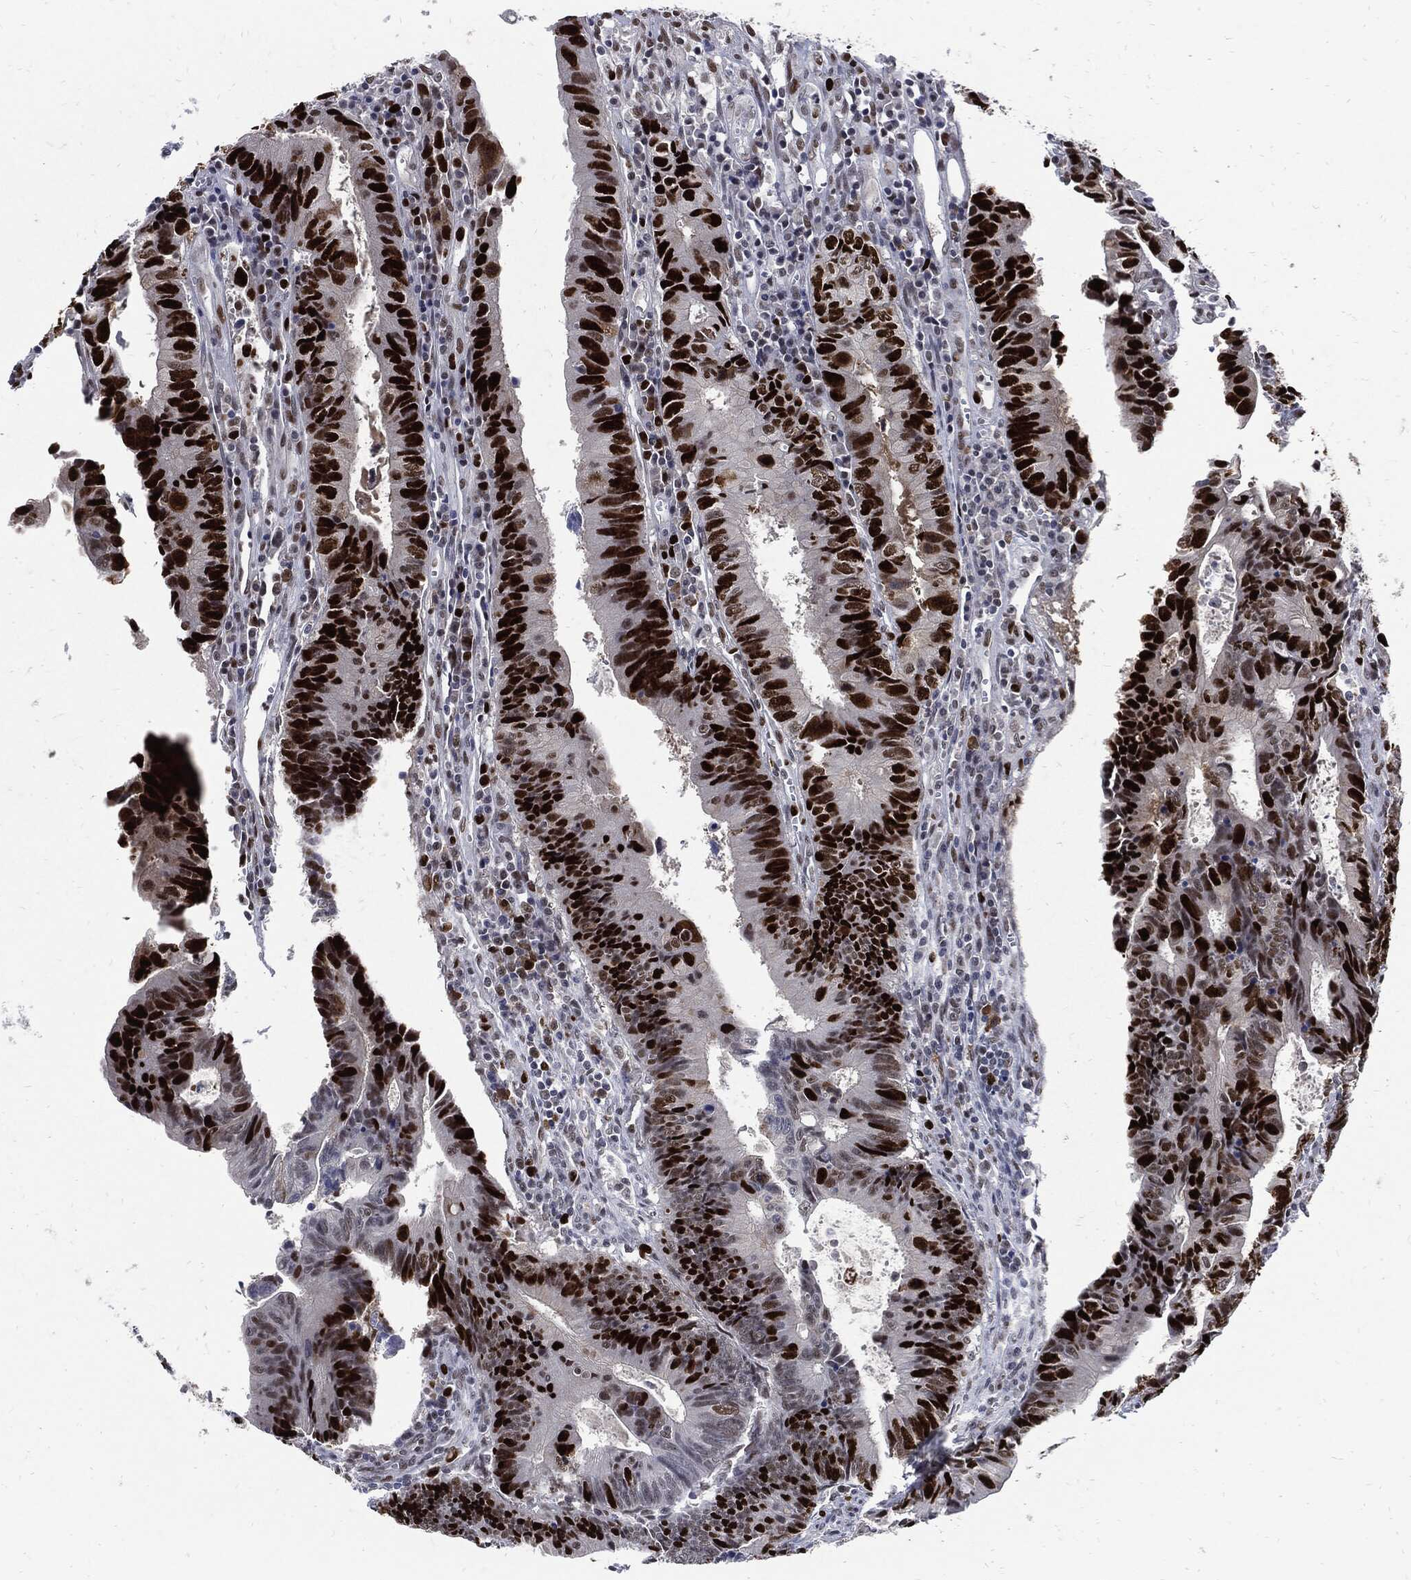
{"staining": {"intensity": "strong", "quantity": ">75%", "location": "nuclear"}, "tissue": "colorectal cancer", "cell_type": "Tumor cells", "image_type": "cancer", "snomed": [{"axis": "morphology", "description": "Adenocarcinoma, NOS"}, {"axis": "topography", "description": "Colon"}], "caption": "Protein analysis of adenocarcinoma (colorectal) tissue reveals strong nuclear expression in about >75% of tumor cells.", "gene": "NBN", "patient": {"sex": "female", "age": 87}}